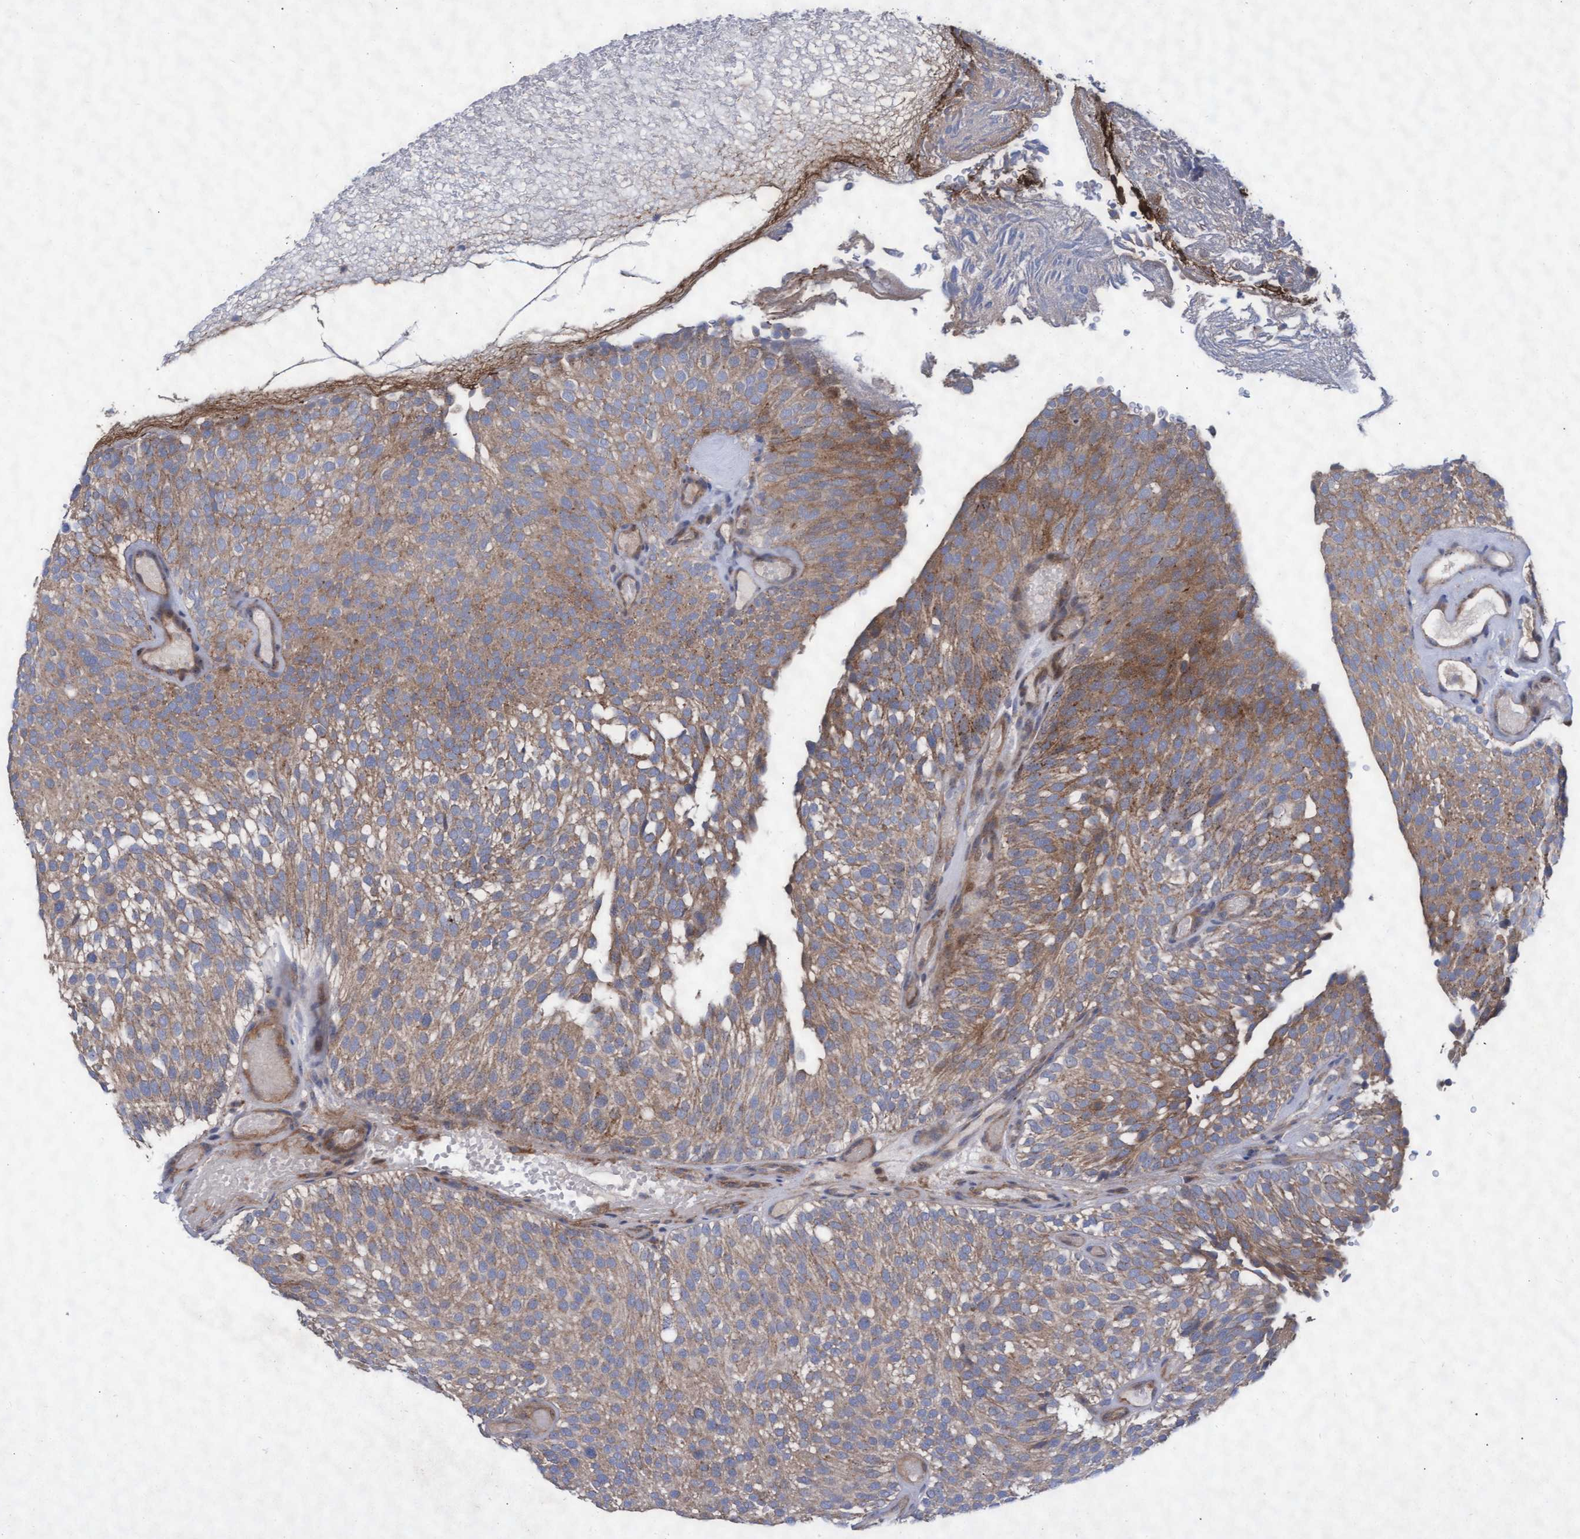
{"staining": {"intensity": "moderate", "quantity": ">75%", "location": "cytoplasmic/membranous"}, "tissue": "urothelial cancer", "cell_type": "Tumor cells", "image_type": "cancer", "snomed": [{"axis": "morphology", "description": "Urothelial carcinoma, Low grade"}, {"axis": "topography", "description": "Urinary bladder"}], "caption": "Immunohistochemical staining of human urothelial cancer demonstrates medium levels of moderate cytoplasmic/membranous positivity in approximately >75% of tumor cells.", "gene": "ABCF2", "patient": {"sex": "male", "age": 78}}